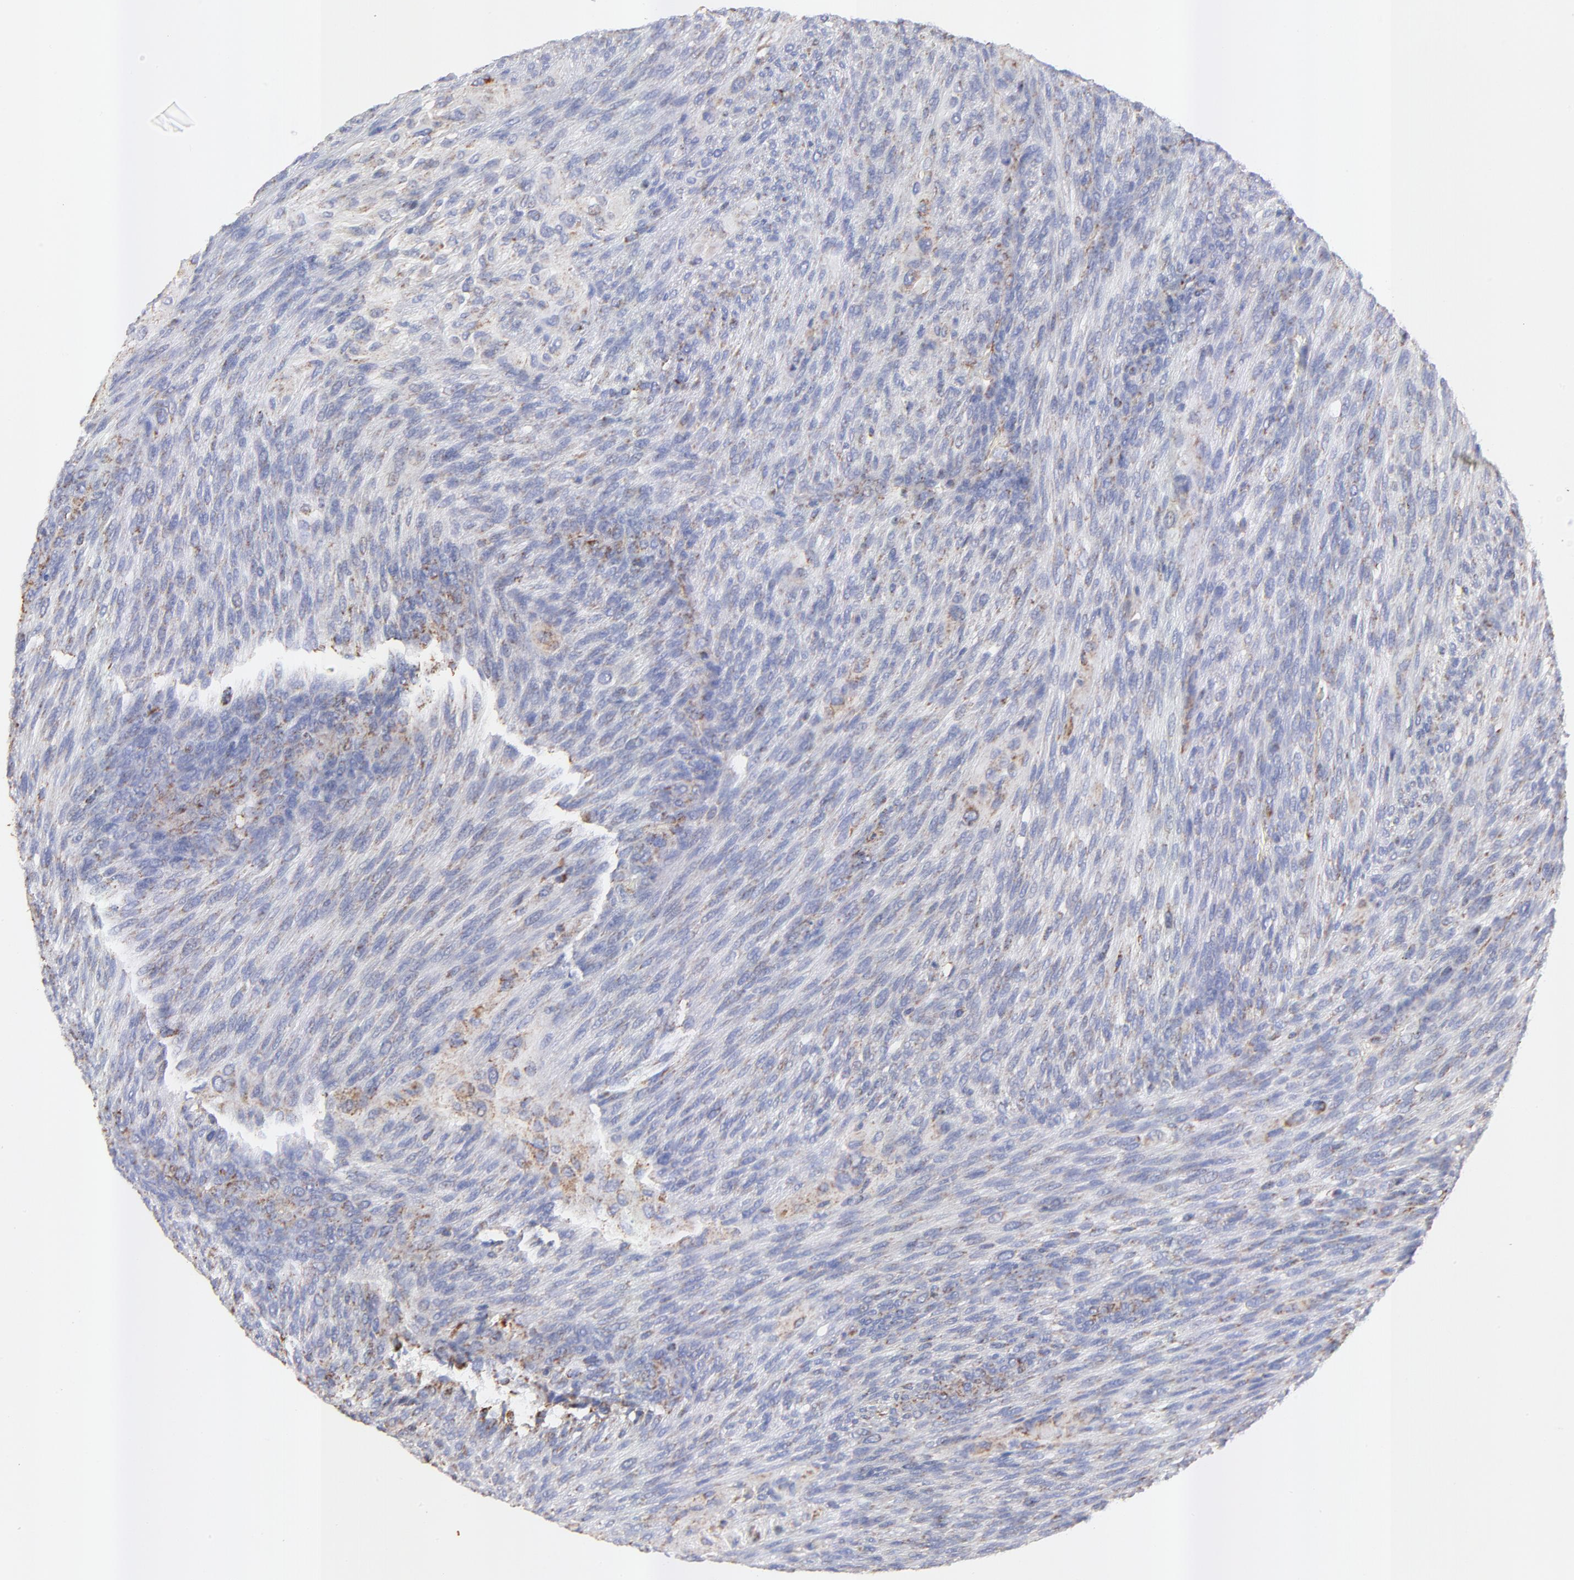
{"staining": {"intensity": "weak", "quantity": "25%-75%", "location": "cytoplasmic/membranous"}, "tissue": "glioma", "cell_type": "Tumor cells", "image_type": "cancer", "snomed": [{"axis": "morphology", "description": "Glioma, malignant, High grade"}, {"axis": "topography", "description": "Cerebral cortex"}], "caption": "IHC of human glioma reveals low levels of weak cytoplasmic/membranous staining in approximately 25%-75% of tumor cells.", "gene": "COX4I1", "patient": {"sex": "female", "age": 55}}